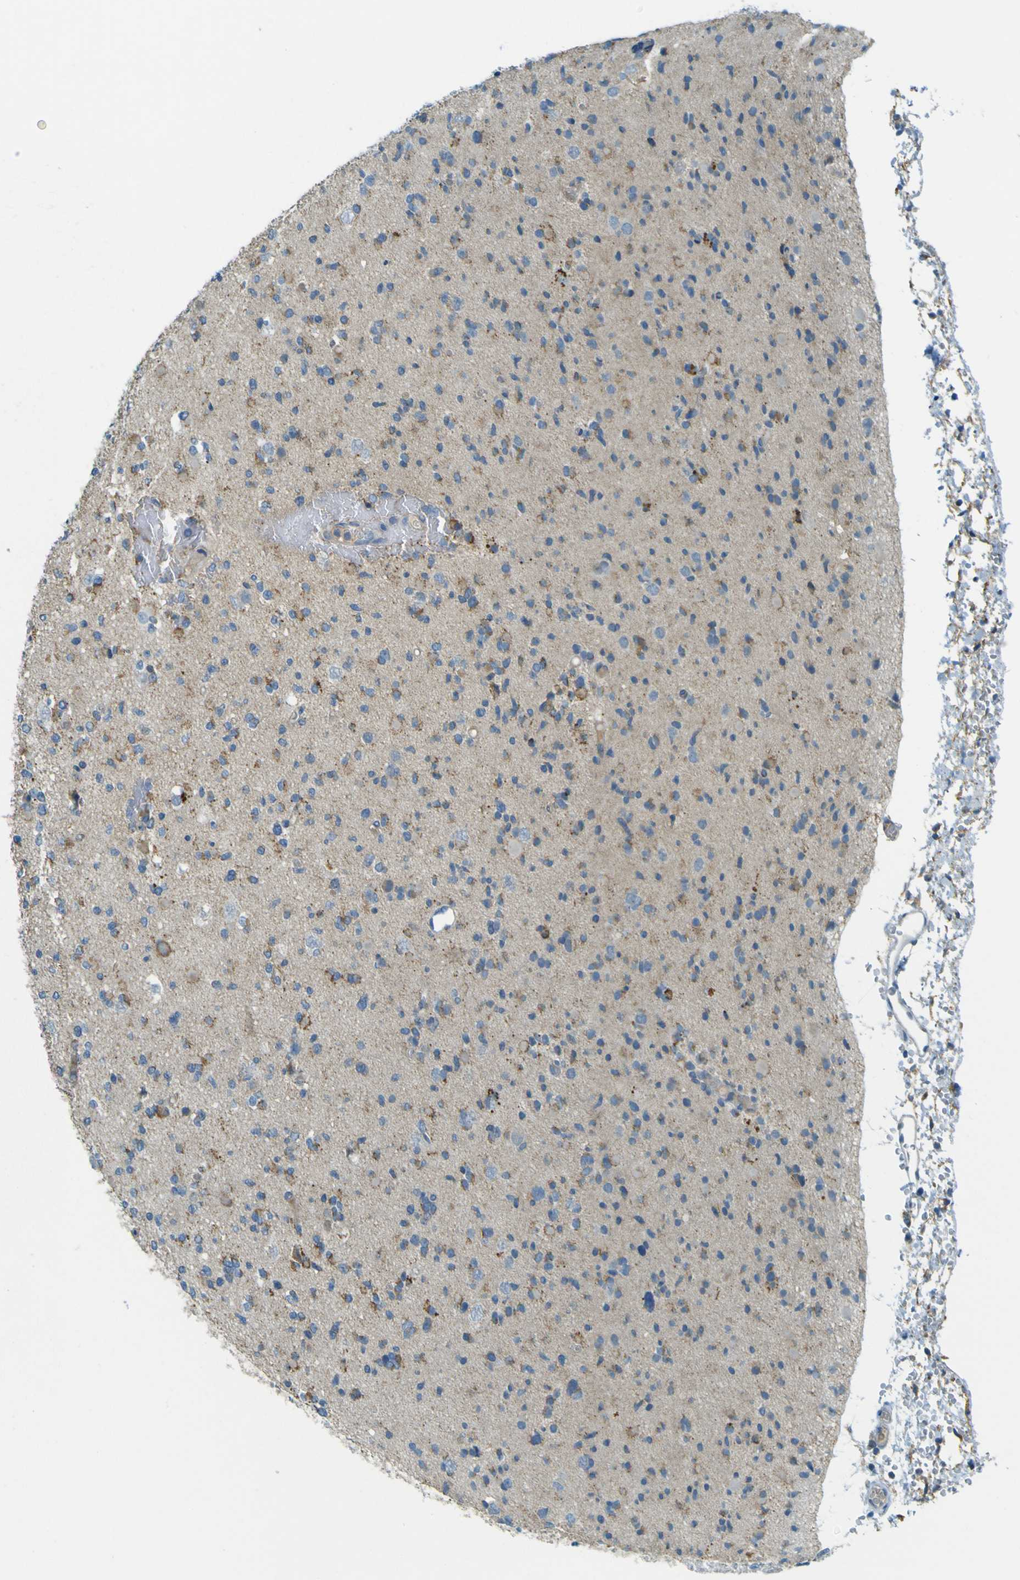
{"staining": {"intensity": "moderate", "quantity": "25%-75%", "location": "cytoplasmic/membranous"}, "tissue": "glioma", "cell_type": "Tumor cells", "image_type": "cancer", "snomed": [{"axis": "morphology", "description": "Glioma, malignant, Low grade"}, {"axis": "topography", "description": "Brain"}], "caption": "The image demonstrates staining of glioma, revealing moderate cytoplasmic/membranous protein positivity (brown color) within tumor cells. The staining was performed using DAB (3,3'-diaminobenzidine) to visualize the protein expression in brown, while the nuclei were stained in blue with hematoxylin (Magnification: 20x).", "gene": "FKTN", "patient": {"sex": "female", "age": 22}}